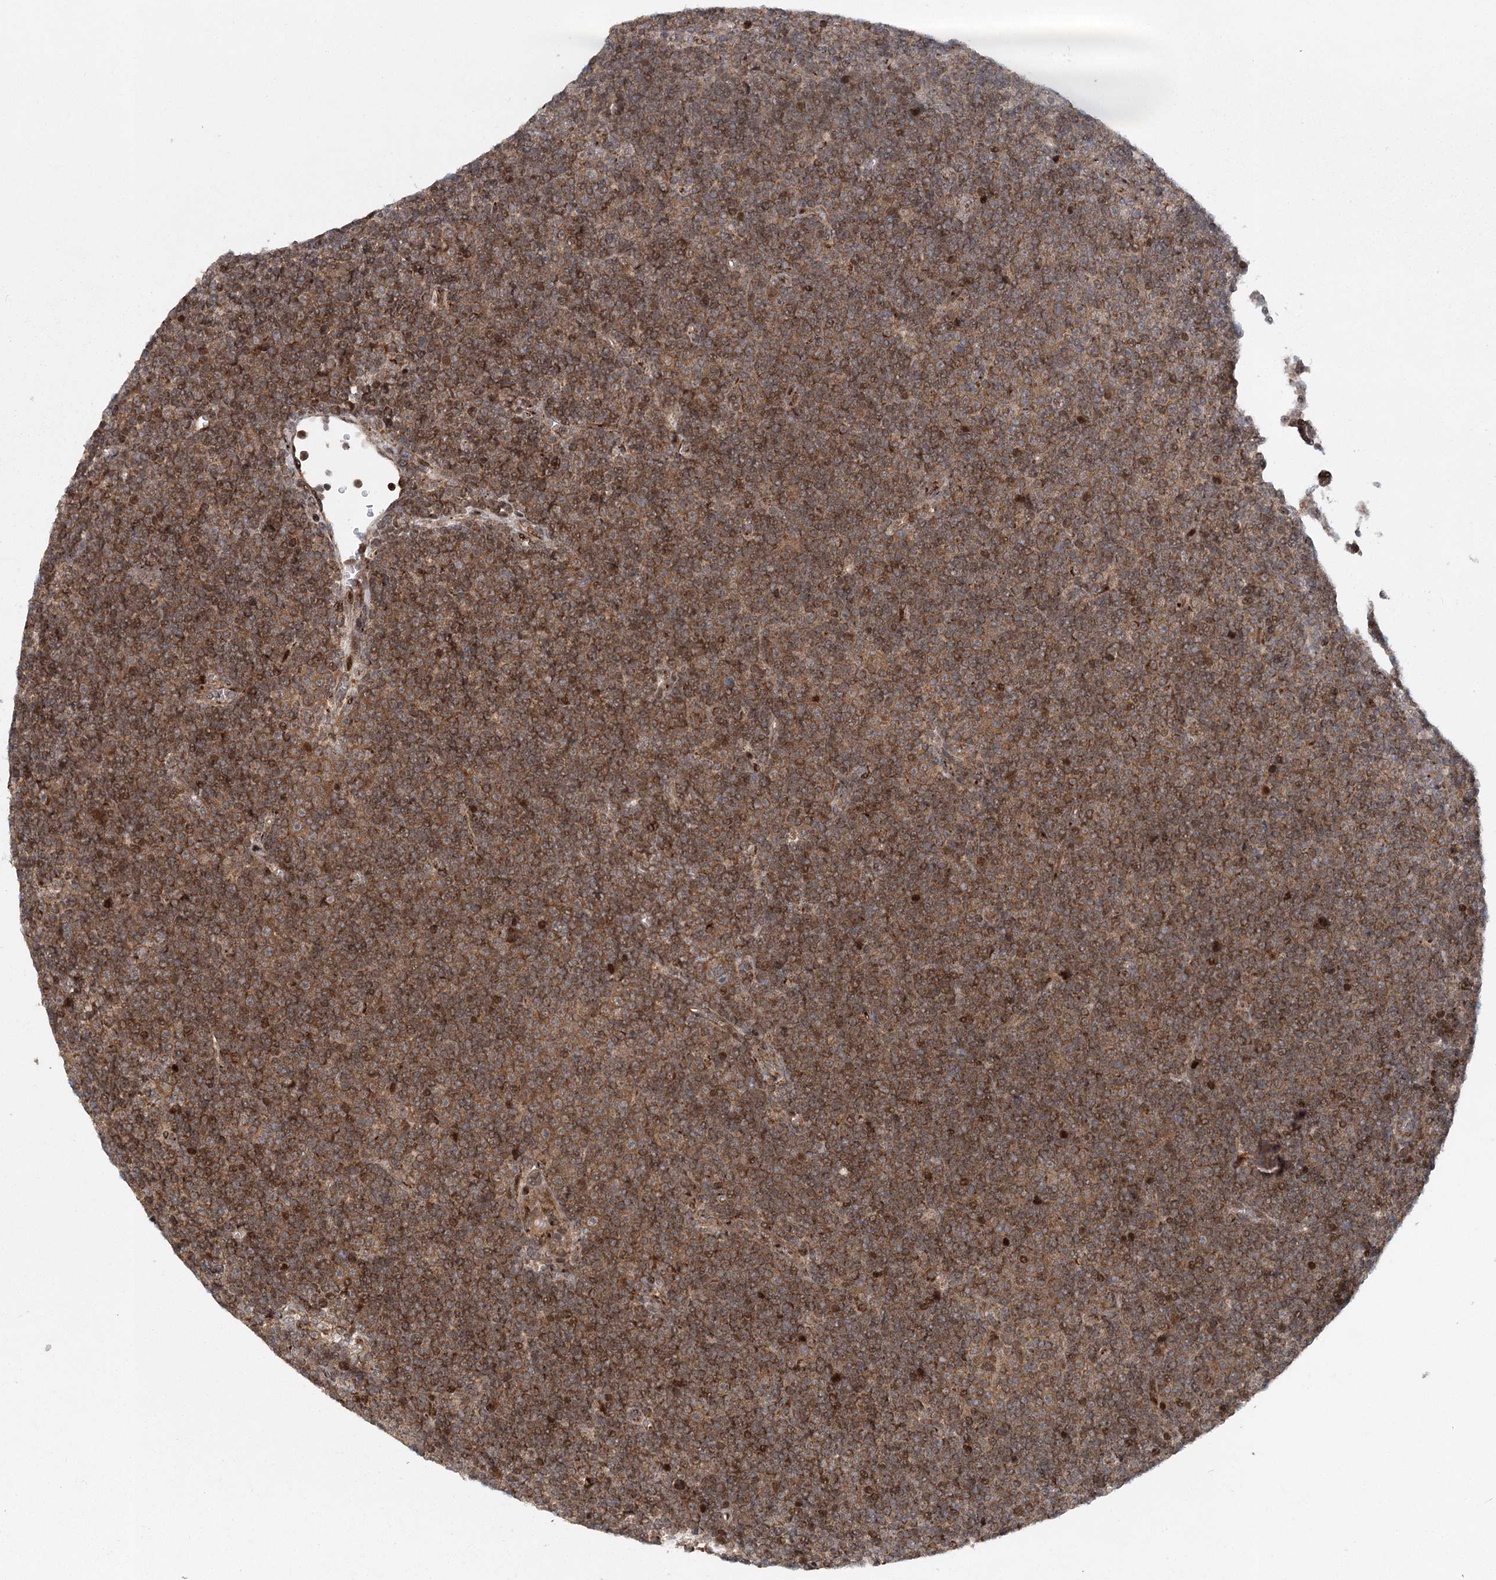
{"staining": {"intensity": "moderate", "quantity": ">75%", "location": "cytoplasmic/membranous"}, "tissue": "lymphoma", "cell_type": "Tumor cells", "image_type": "cancer", "snomed": [{"axis": "morphology", "description": "Malignant lymphoma, non-Hodgkin's type, Low grade"}, {"axis": "topography", "description": "Lymph node"}], "caption": "The immunohistochemical stain highlights moderate cytoplasmic/membranous expression in tumor cells of malignant lymphoma, non-Hodgkin's type (low-grade) tissue.", "gene": "IFT46", "patient": {"sex": "female", "age": 67}}